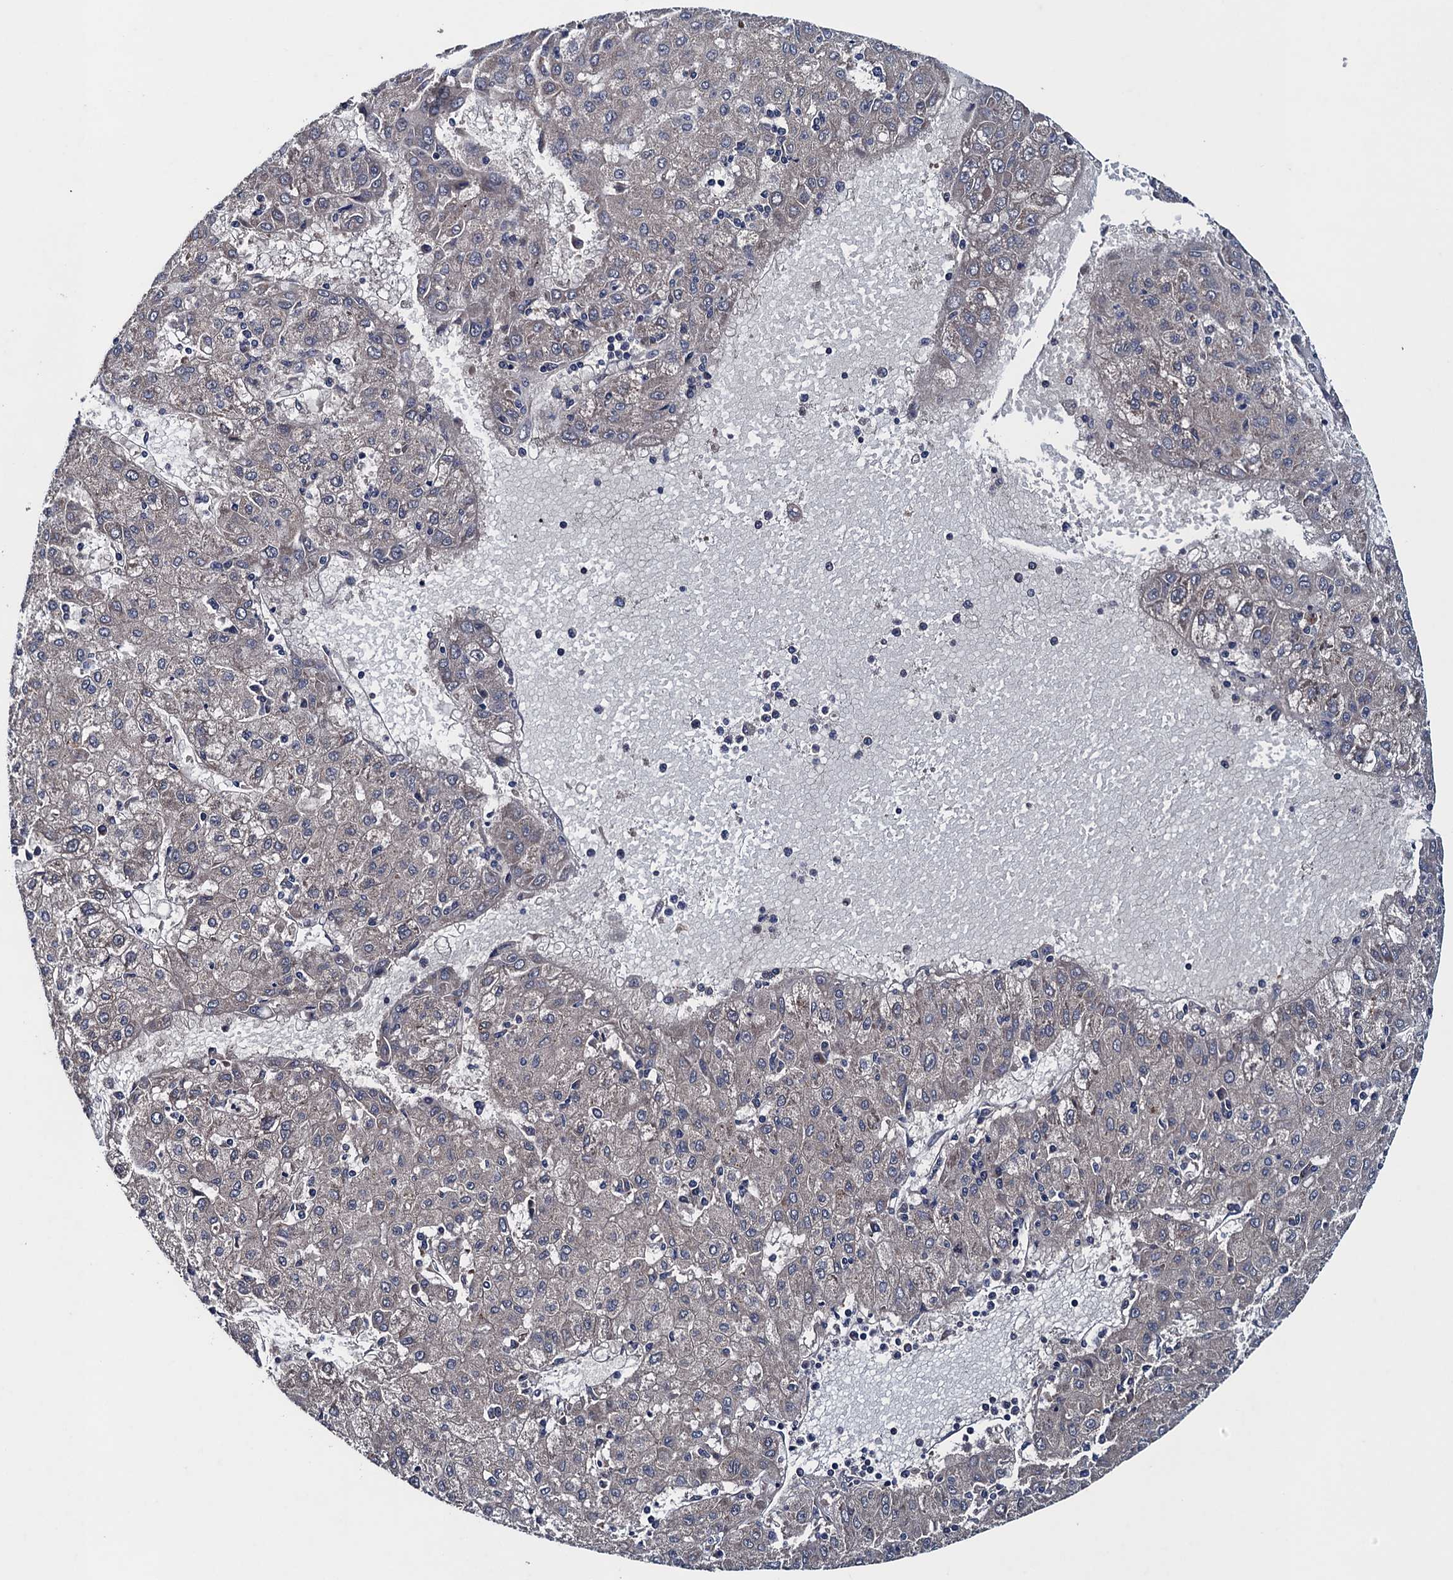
{"staining": {"intensity": "negative", "quantity": "none", "location": "none"}, "tissue": "liver cancer", "cell_type": "Tumor cells", "image_type": "cancer", "snomed": [{"axis": "morphology", "description": "Carcinoma, Hepatocellular, NOS"}, {"axis": "topography", "description": "Liver"}], "caption": "Histopathology image shows no protein staining in tumor cells of liver cancer tissue.", "gene": "BLTP3B", "patient": {"sex": "male", "age": 72}}